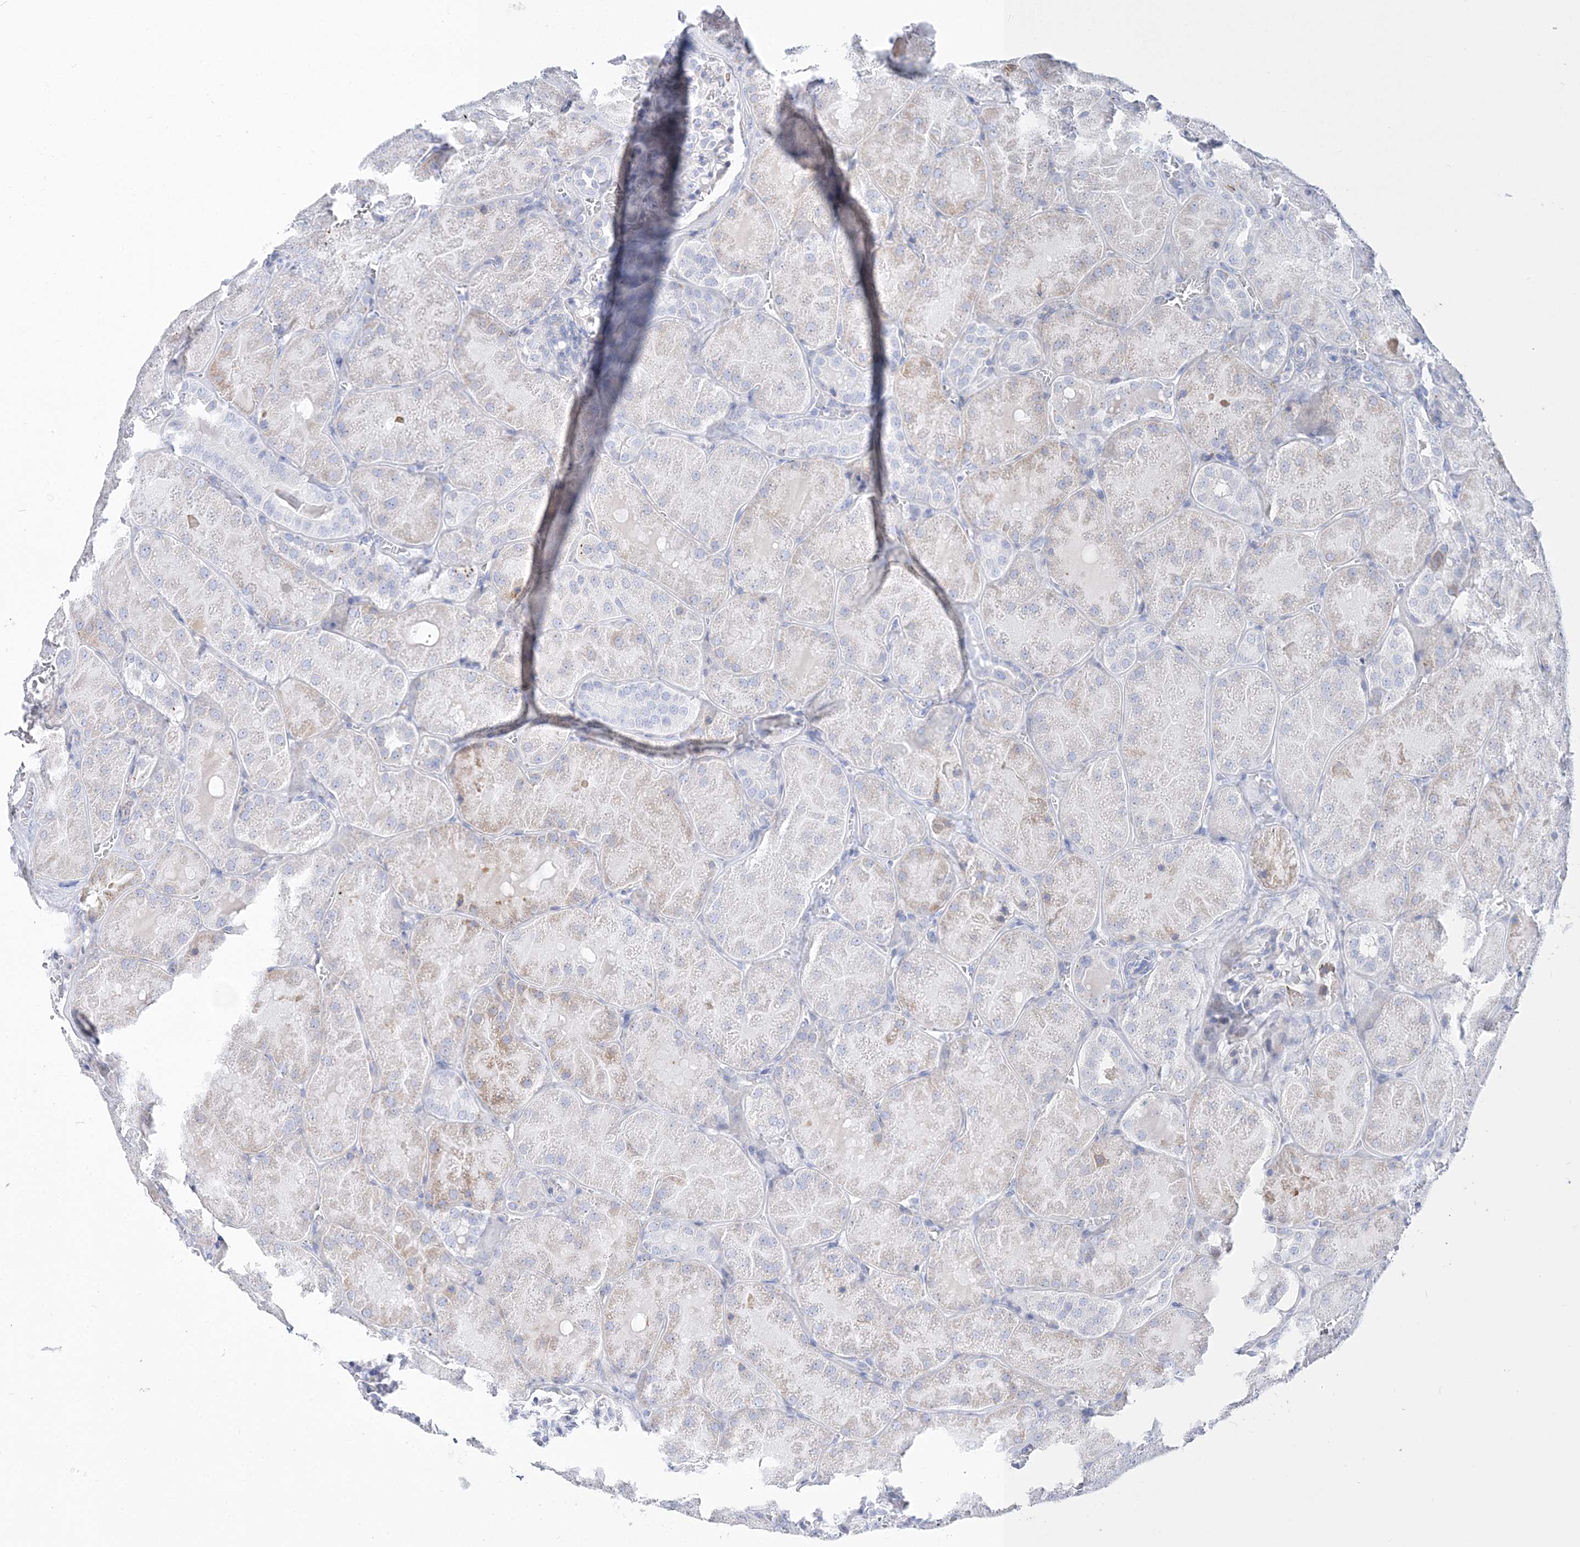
{"staining": {"intensity": "negative", "quantity": "none", "location": "none"}, "tissue": "kidney", "cell_type": "Cells in glomeruli", "image_type": "normal", "snomed": [{"axis": "morphology", "description": "Normal tissue, NOS"}, {"axis": "topography", "description": "Kidney"}], "caption": "Cells in glomeruli are negative for brown protein staining in unremarkable kidney. Brightfield microscopy of IHC stained with DAB (3,3'-diaminobenzidine) (brown) and hematoxylin (blue), captured at high magnification.", "gene": "TSPYL6", "patient": {"sex": "male", "age": 28}}